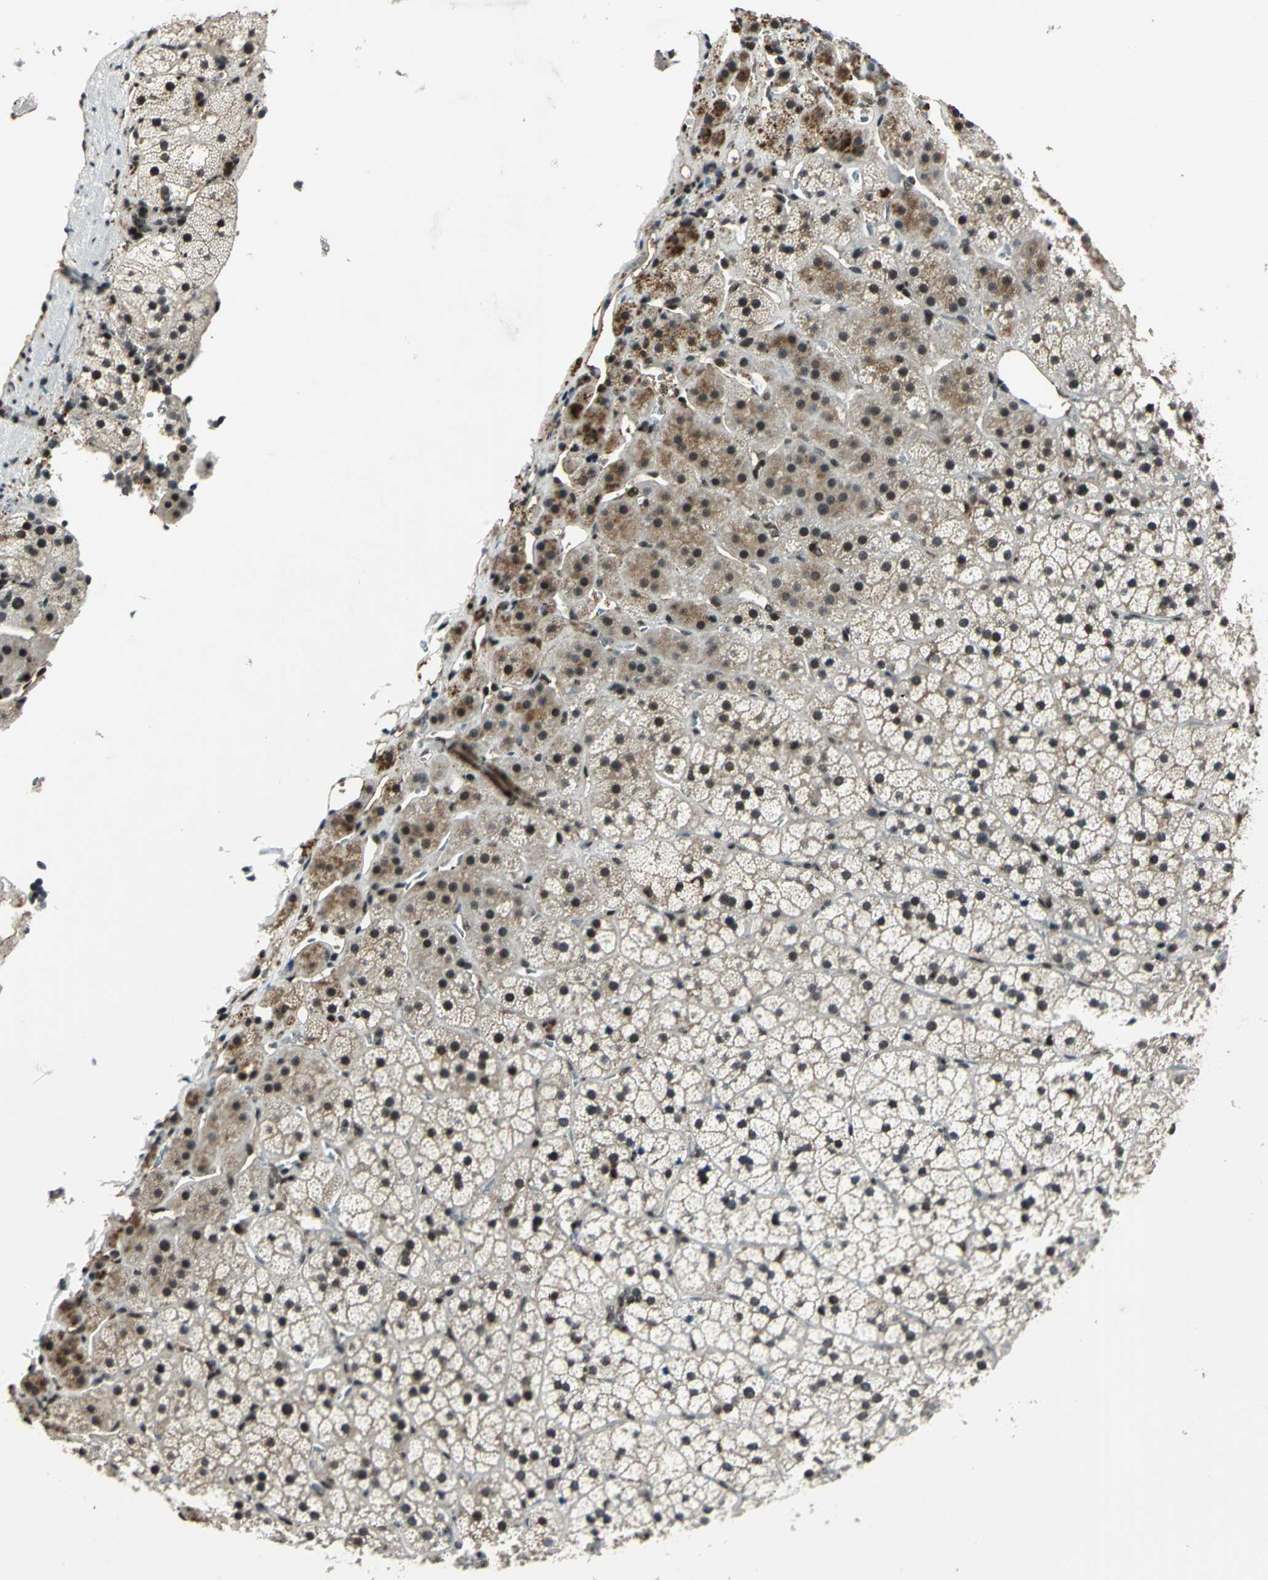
{"staining": {"intensity": "weak", "quantity": "25%-75%", "location": "cytoplasmic/membranous,nuclear"}, "tissue": "adrenal gland", "cell_type": "Glandular cells", "image_type": "normal", "snomed": [{"axis": "morphology", "description": "Normal tissue, NOS"}, {"axis": "topography", "description": "Adrenal gland"}], "caption": "The photomicrograph displays a brown stain indicating the presence of a protein in the cytoplasmic/membranous,nuclear of glandular cells in adrenal gland. Immunohistochemistry (ihc) stains the protein of interest in brown and the nuclei are stained blue.", "gene": "NR2C2", "patient": {"sex": "female", "age": 44}}